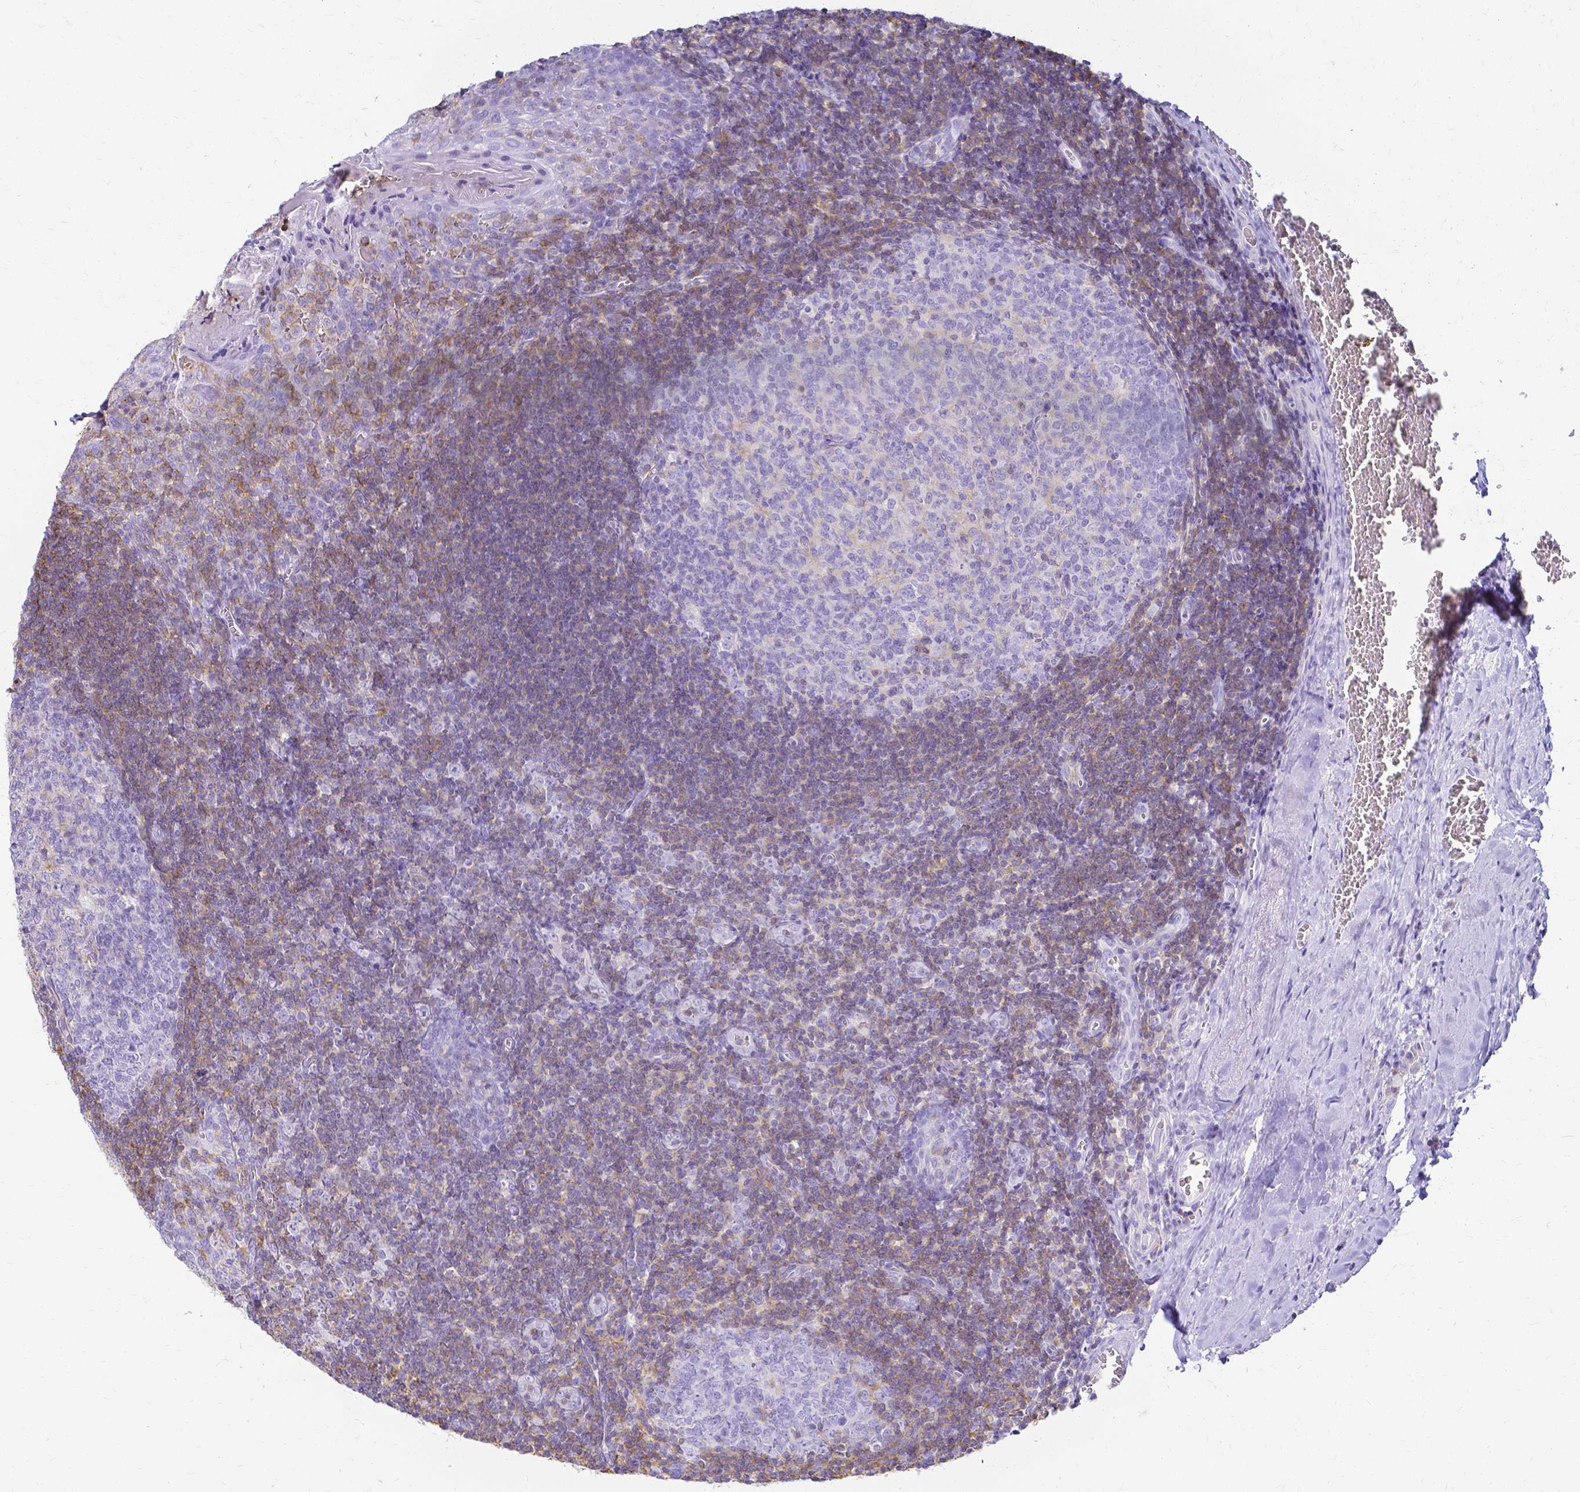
{"staining": {"intensity": "negative", "quantity": "none", "location": "none"}, "tissue": "tonsil", "cell_type": "Germinal center cells", "image_type": "normal", "snomed": [{"axis": "morphology", "description": "Normal tissue, NOS"}, {"axis": "morphology", "description": "Inflammation, NOS"}, {"axis": "topography", "description": "Tonsil"}], "caption": "This photomicrograph is of unremarkable tonsil stained with immunohistochemistry to label a protein in brown with the nuclei are counter-stained blue. There is no expression in germinal center cells.", "gene": "HSPA12A", "patient": {"sex": "female", "age": 31}}